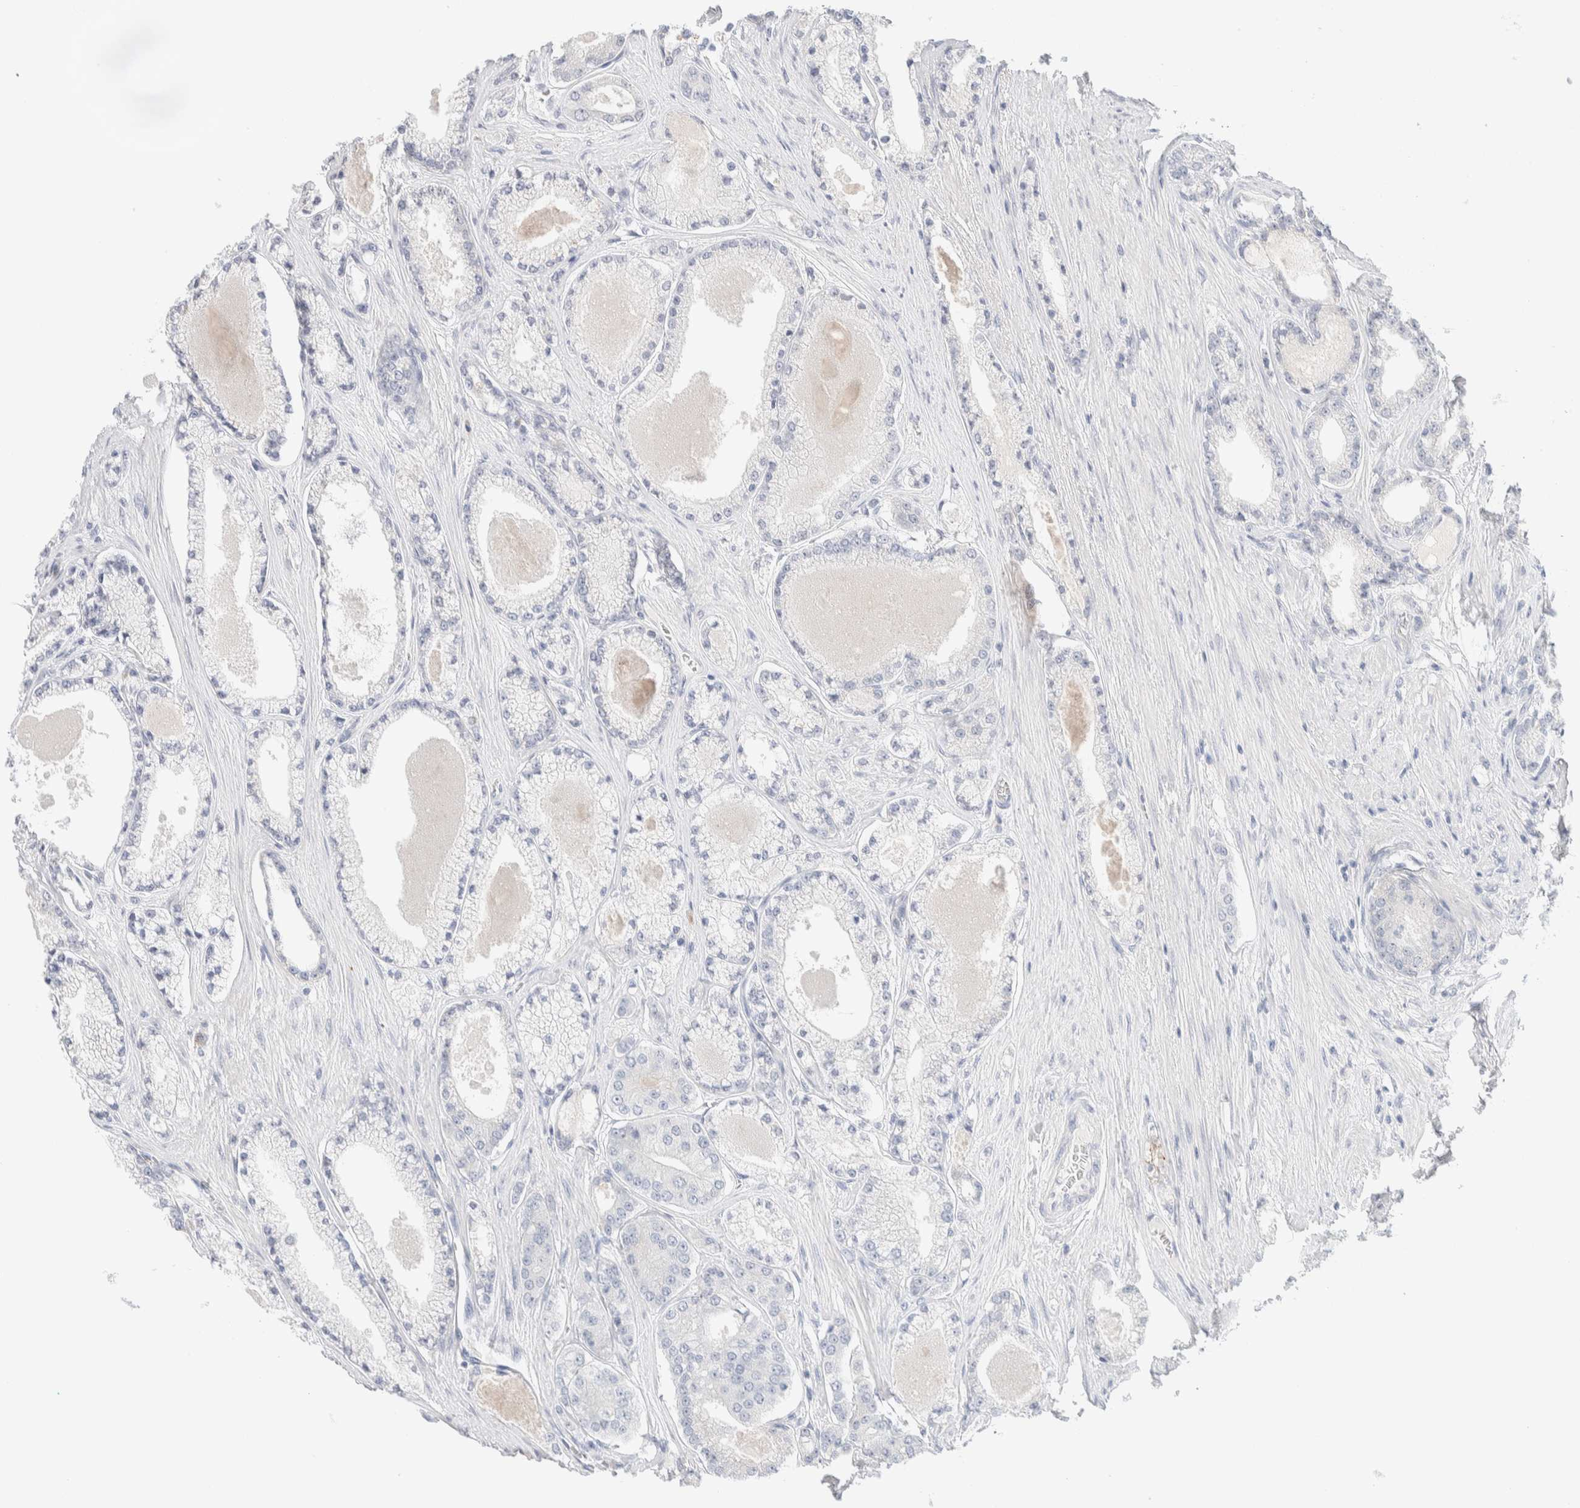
{"staining": {"intensity": "negative", "quantity": "none", "location": "none"}, "tissue": "prostate cancer", "cell_type": "Tumor cells", "image_type": "cancer", "snomed": [{"axis": "morphology", "description": "Adenocarcinoma, High grade"}, {"axis": "topography", "description": "Prostate"}], "caption": "There is no significant positivity in tumor cells of adenocarcinoma (high-grade) (prostate).", "gene": "RIDA", "patient": {"sex": "male", "age": 71}}